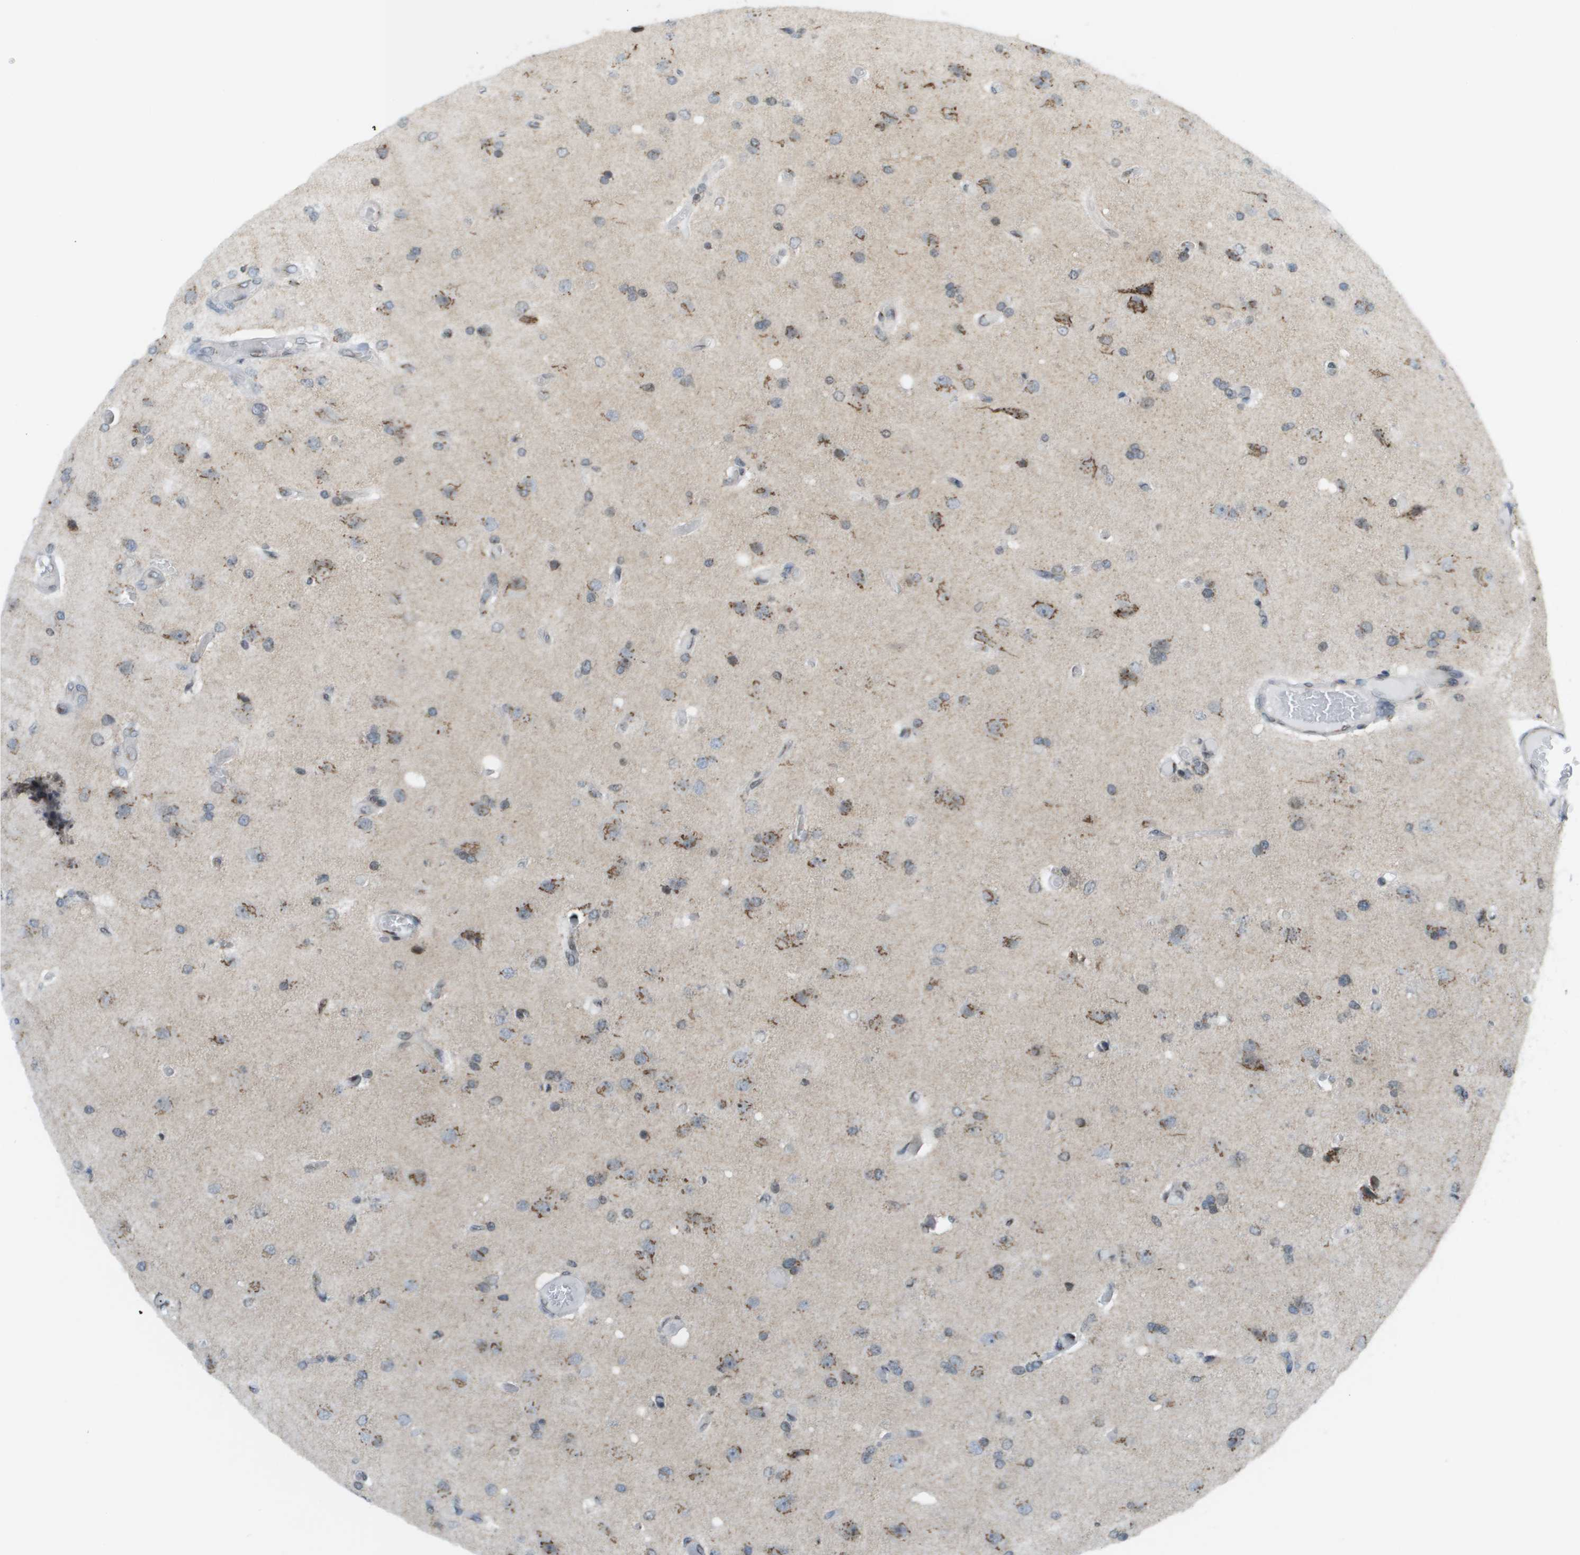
{"staining": {"intensity": "moderate", "quantity": "25%-75%", "location": "cytoplasmic/membranous"}, "tissue": "glioma", "cell_type": "Tumor cells", "image_type": "cancer", "snomed": [{"axis": "morphology", "description": "Normal tissue, NOS"}, {"axis": "morphology", "description": "Glioma, malignant, High grade"}, {"axis": "topography", "description": "Cerebral cortex"}], "caption": "Immunohistochemistry (IHC) photomicrograph of human glioma stained for a protein (brown), which reveals medium levels of moderate cytoplasmic/membranous expression in about 25%-75% of tumor cells.", "gene": "EVC", "patient": {"sex": "male", "age": 77}}